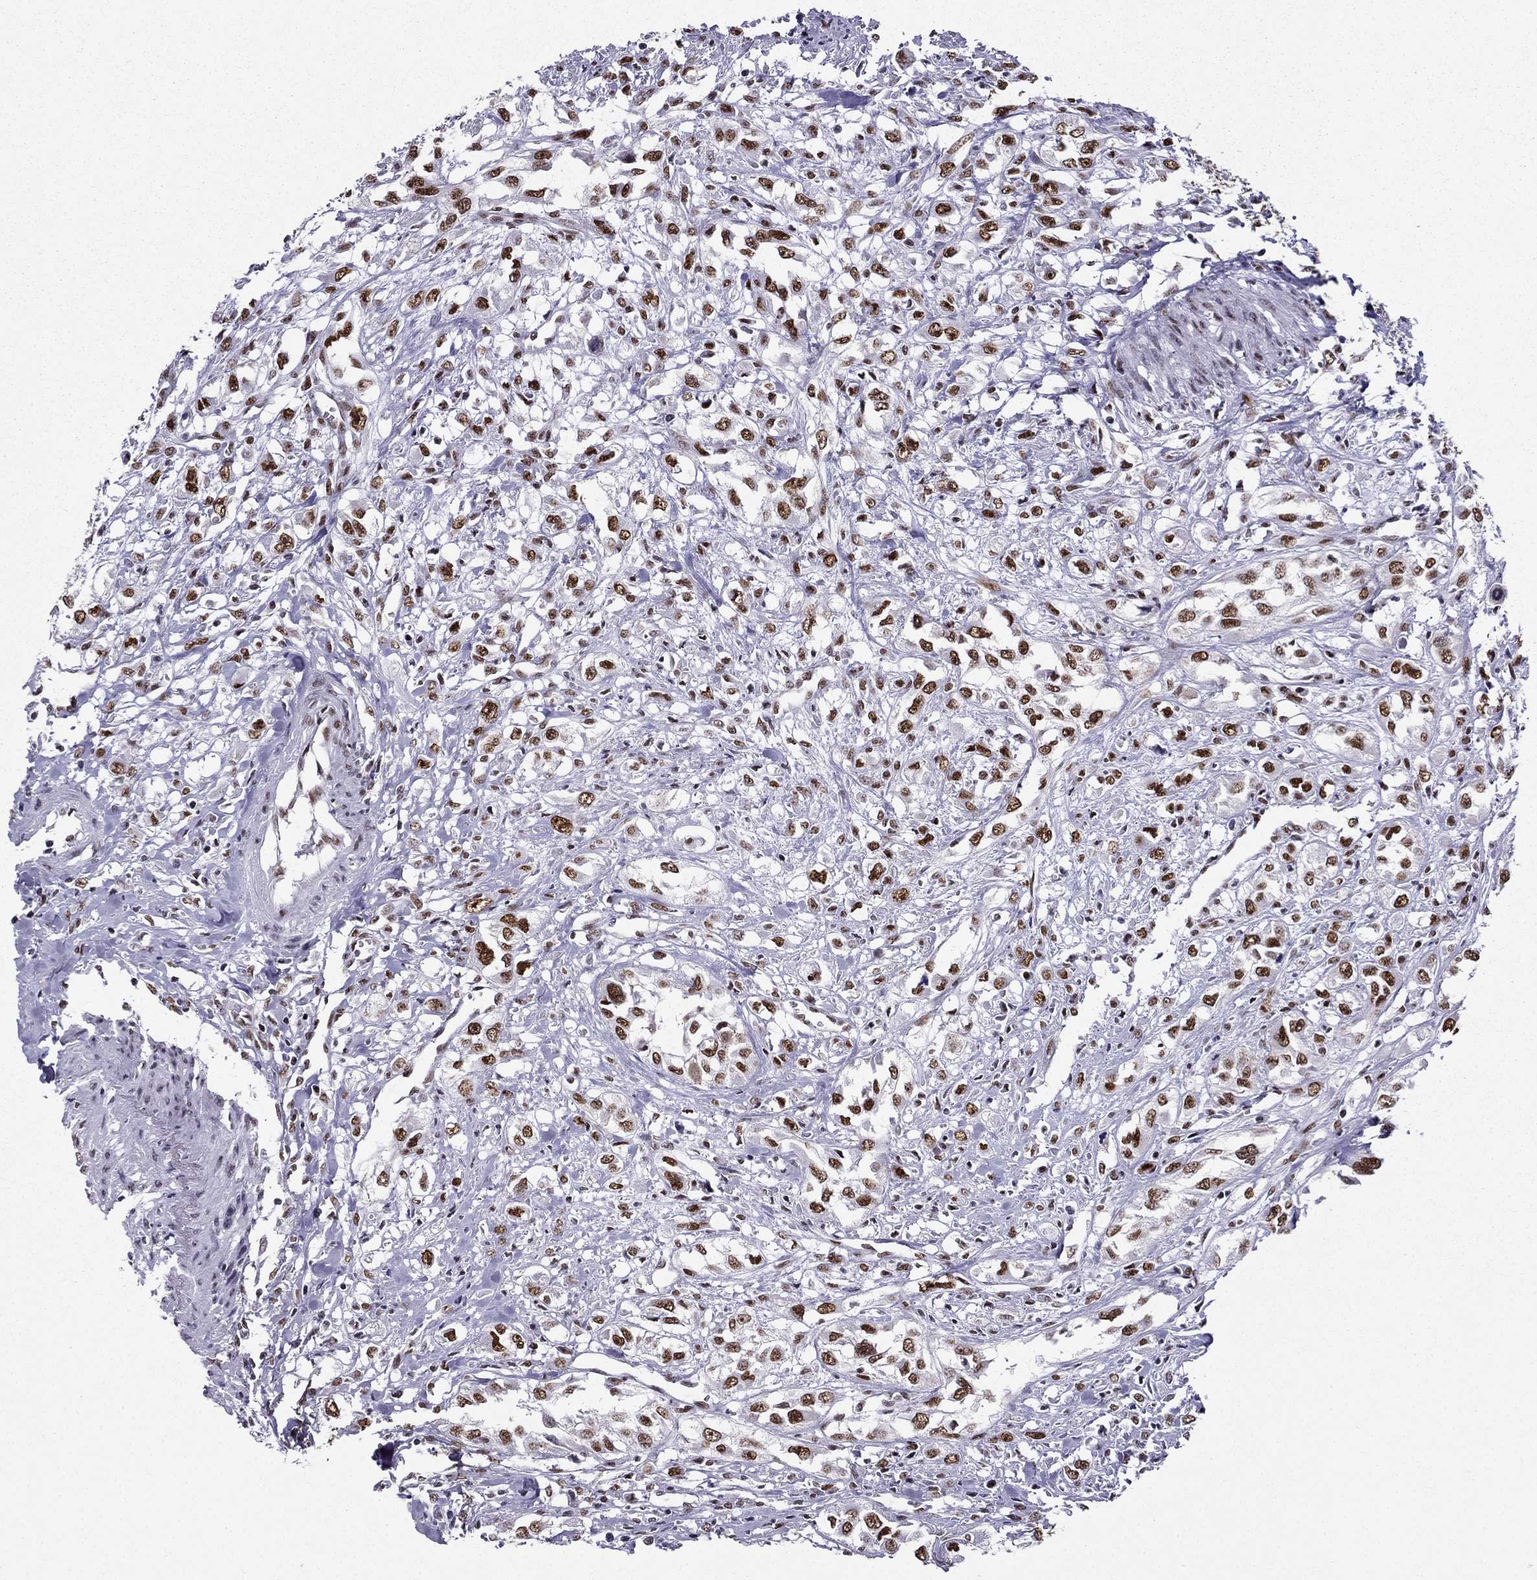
{"staining": {"intensity": "strong", "quantity": ">75%", "location": "nuclear"}, "tissue": "urothelial cancer", "cell_type": "Tumor cells", "image_type": "cancer", "snomed": [{"axis": "morphology", "description": "Urothelial carcinoma, High grade"}, {"axis": "topography", "description": "Urinary bladder"}], "caption": "DAB (3,3'-diaminobenzidine) immunohistochemical staining of human urothelial cancer displays strong nuclear protein positivity in approximately >75% of tumor cells. (IHC, brightfield microscopy, high magnification).", "gene": "ZNF420", "patient": {"sex": "male", "age": 67}}